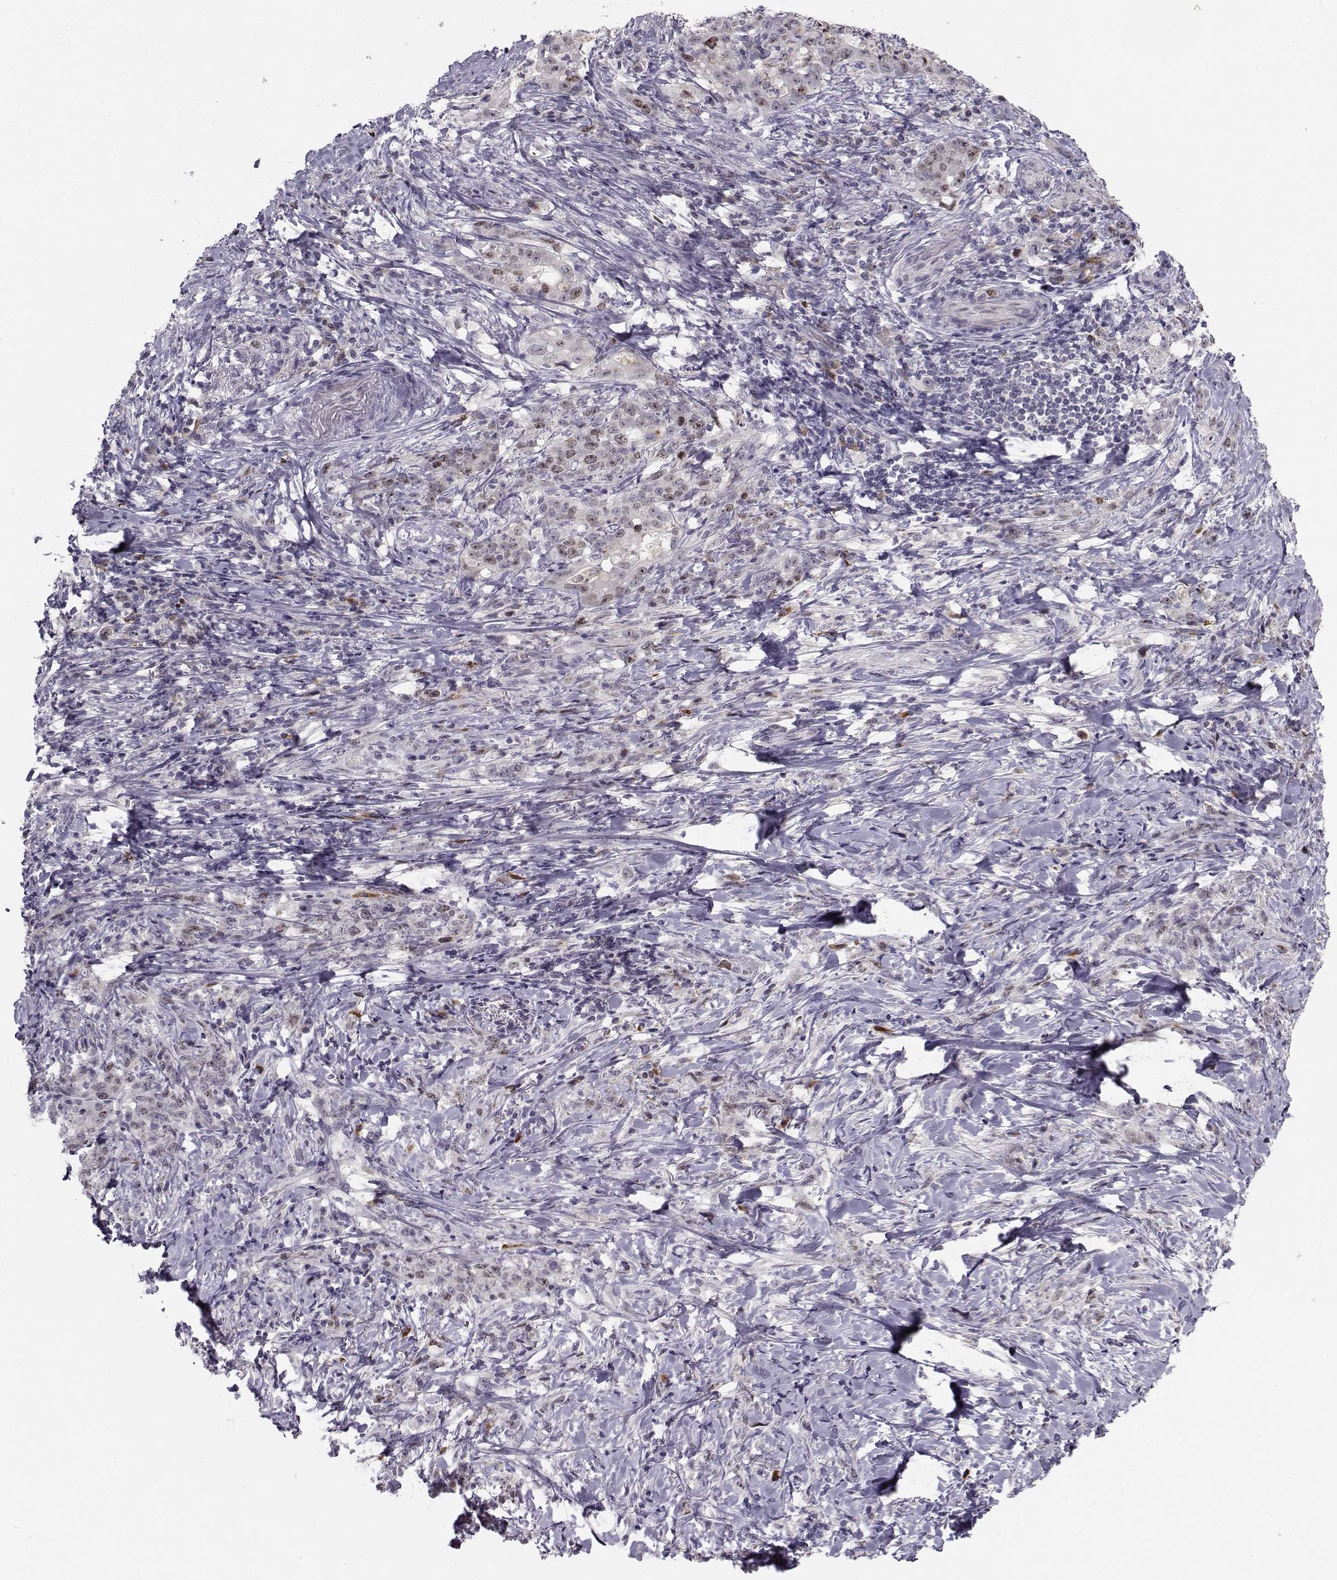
{"staining": {"intensity": "weak", "quantity": "<25%", "location": "nuclear"}, "tissue": "stomach cancer", "cell_type": "Tumor cells", "image_type": "cancer", "snomed": [{"axis": "morphology", "description": "Adenocarcinoma, NOS"}, {"axis": "topography", "description": "Stomach, lower"}], "caption": "Immunohistochemistry (IHC) of human stomach adenocarcinoma shows no expression in tumor cells.", "gene": "LRP8", "patient": {"sex": "male", "age": 88}}